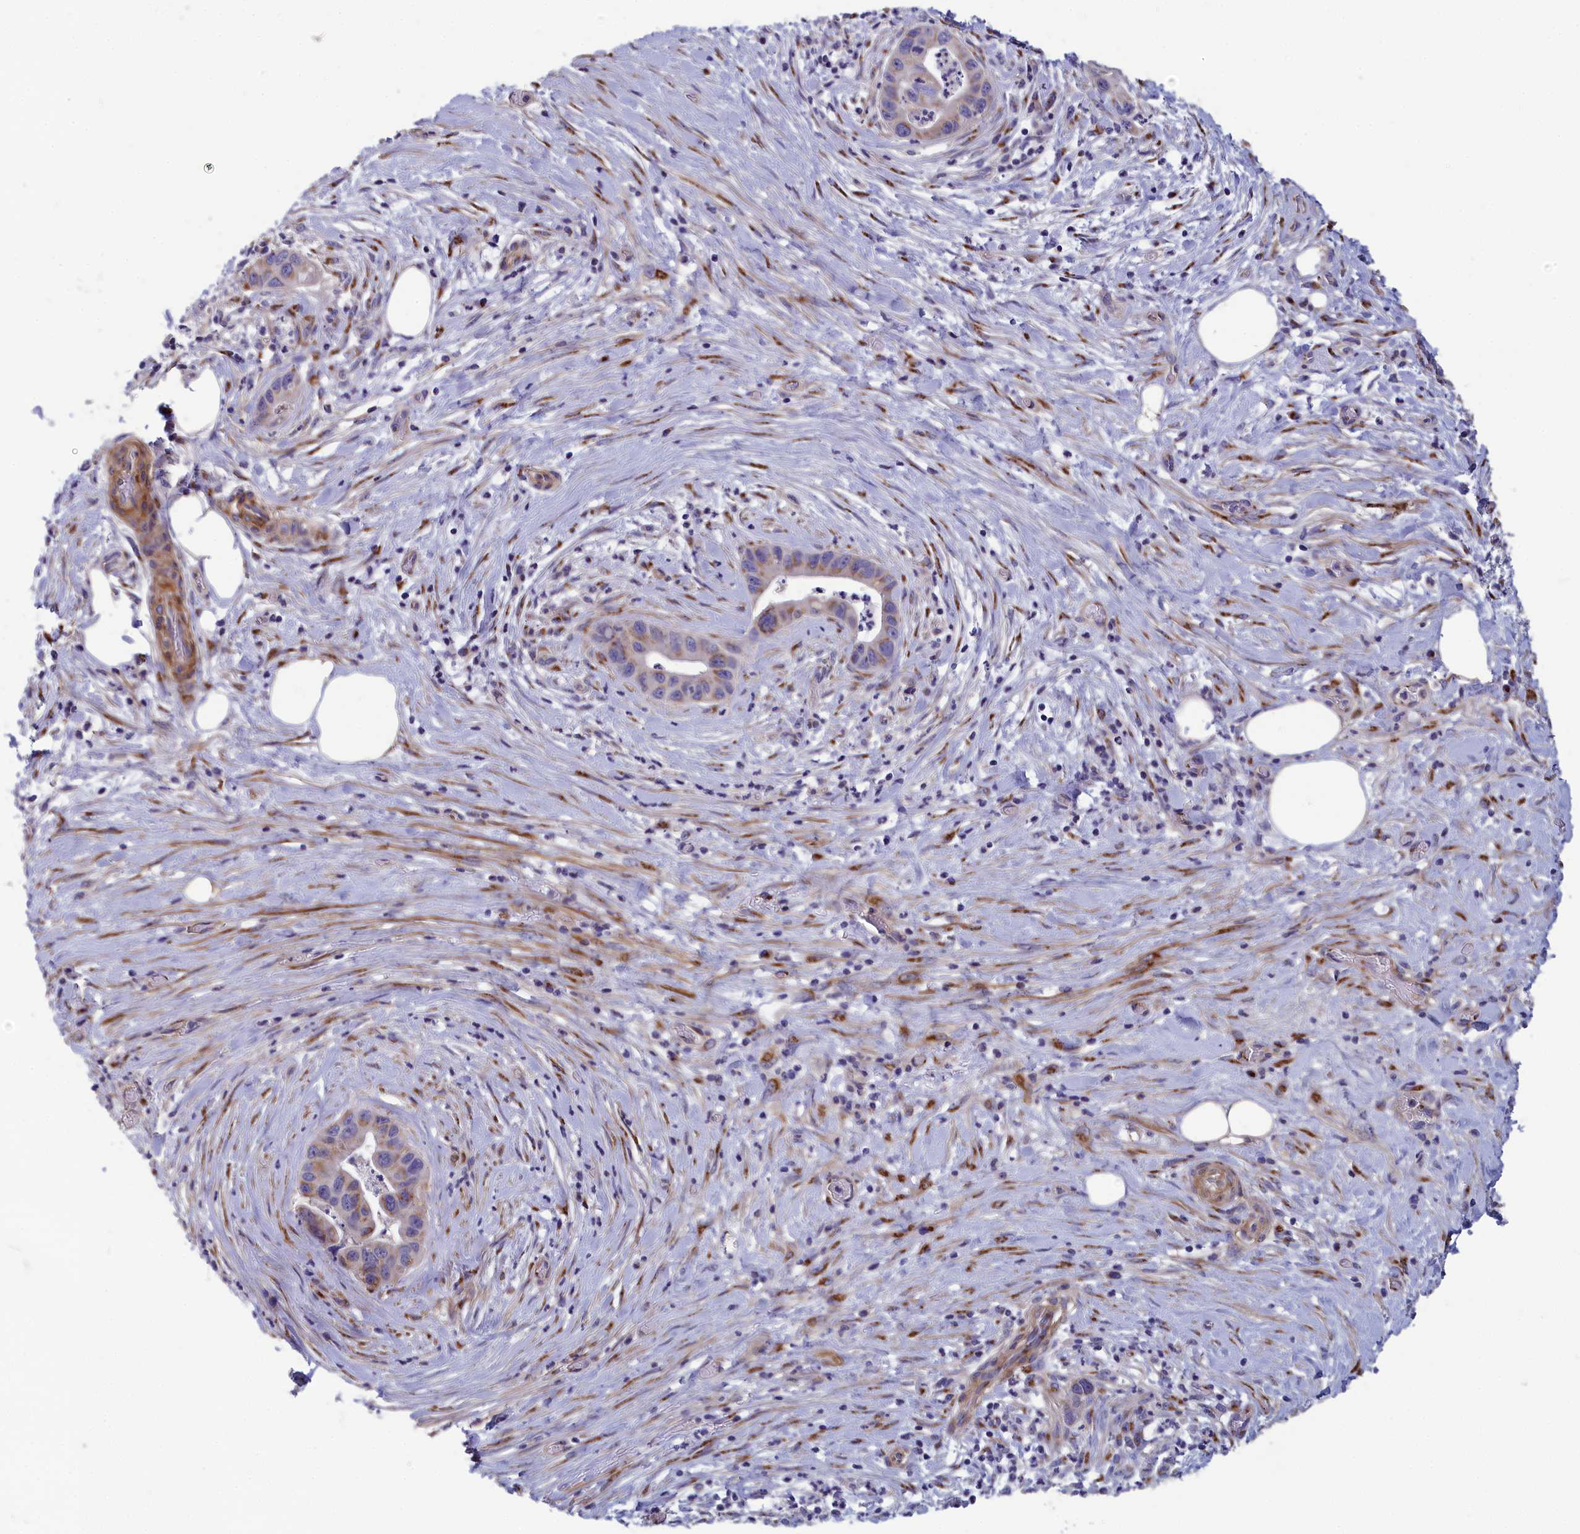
{"staining": {"intensity": "moderate", "quantity": "<25%", "location": "cytoplasmic/membranous"}, "tissue": "pancreatic cancer", "cell_type": "Tumor cells", "image_type": "cancer", "snomed": [{"axis": "morphology", "description": "Adenocarcinoma, NOS"}, {"axis": "topography", "description": "Pancreas"}], "caption": "Immunohistochemical staining of adenocarcinoma (pancreatic) demonstrates moderate cytoplasmic/membranous protein expression in about <25% of tumor cells.", "gene": "TUBGCP4", "patient": {"sex": "male", "age": 73}}